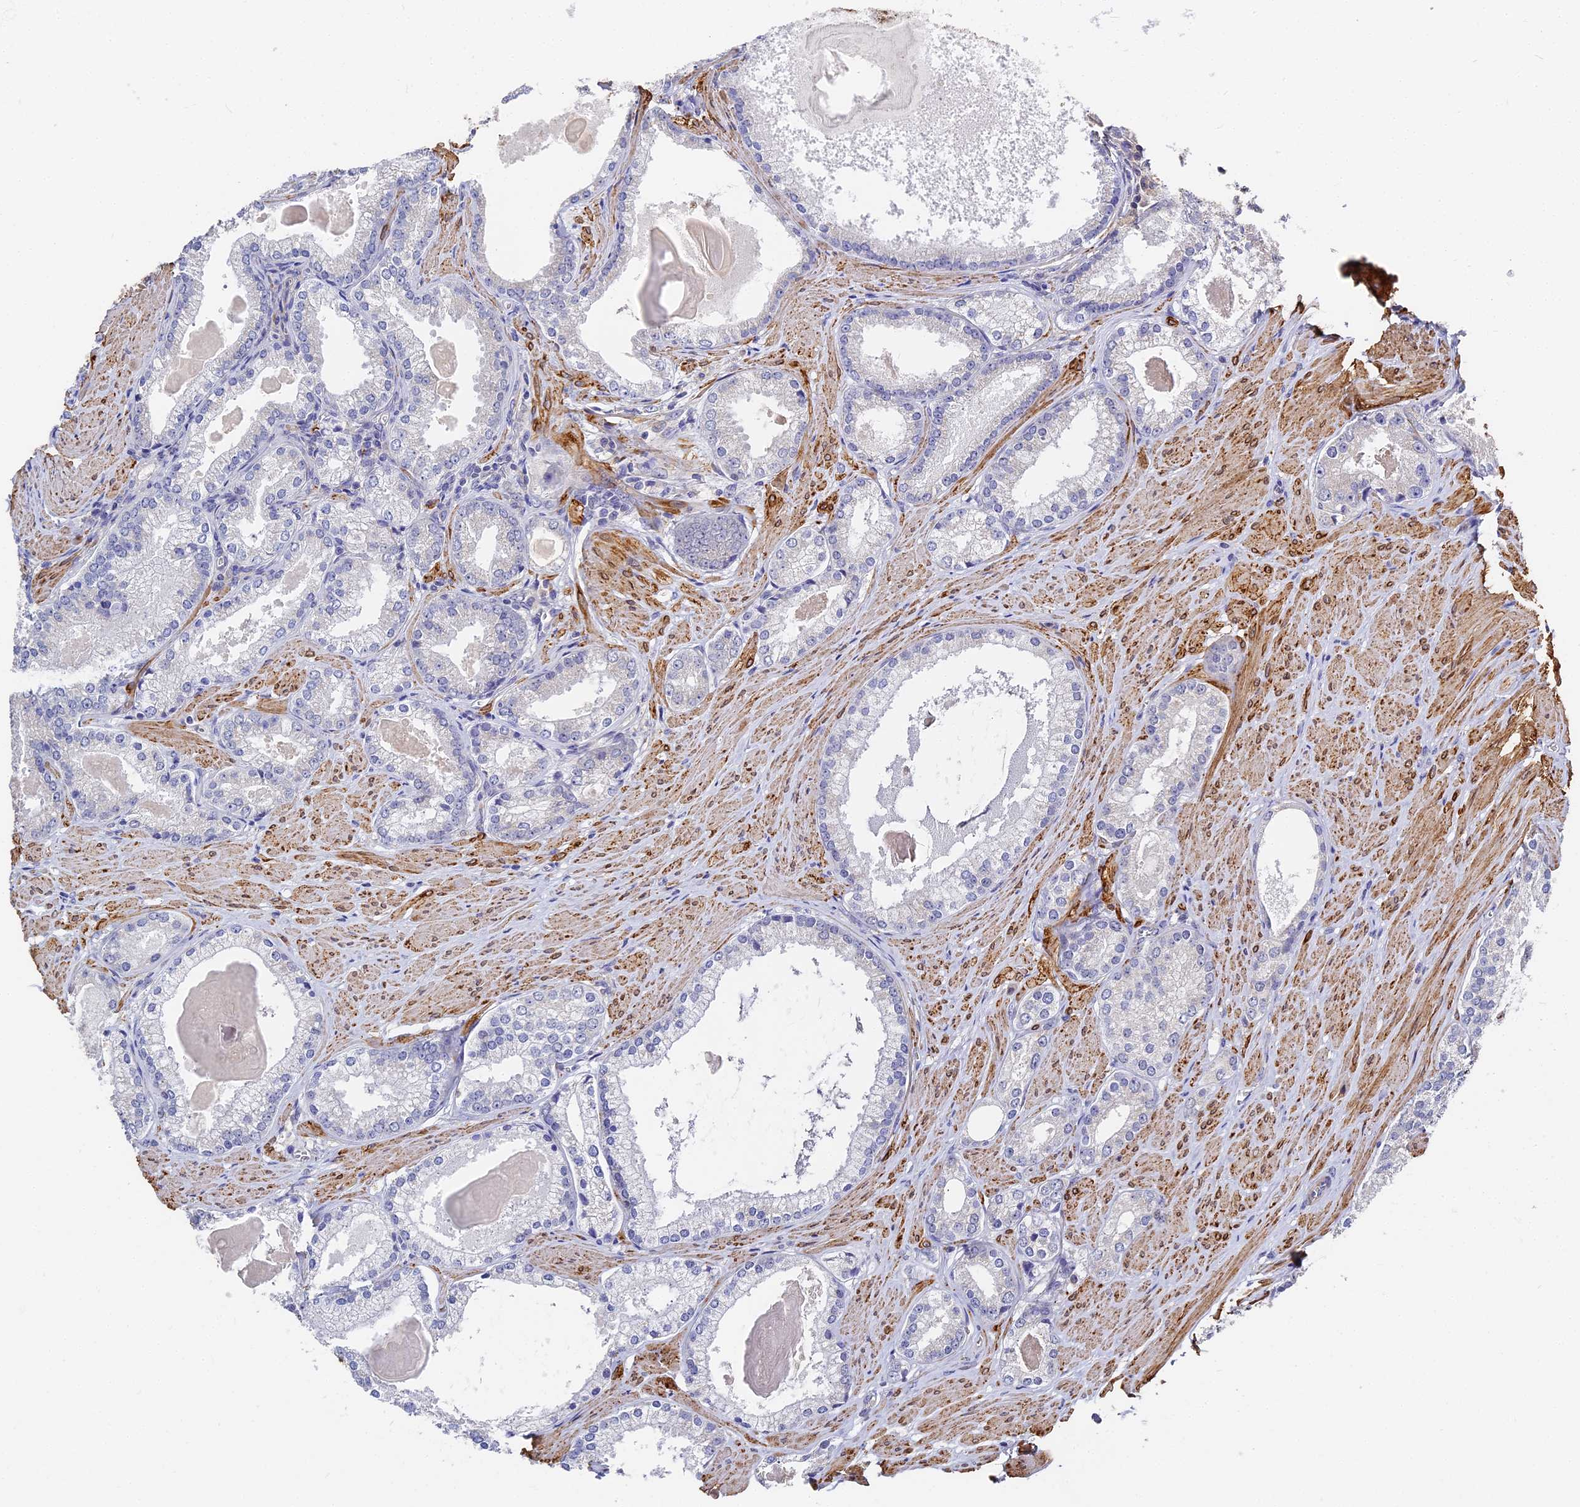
{"staining": {"intensity": "negative", "quantity": "none", "location": "none"}, "tissue": "prostate cancer", "cell_type": "Tumor cells", "image_type": "cancer", "snomed": [{"axis": "morphology", "description": "Adenocarcinoma, Low grade"}, {"axis": "topography", "description": "Prostate"}], "caption": "There is no significant expression in tumor cells of prostate cancer.", "gene": "CCDC113", "patient": {"sex": "male", "age": 54}}